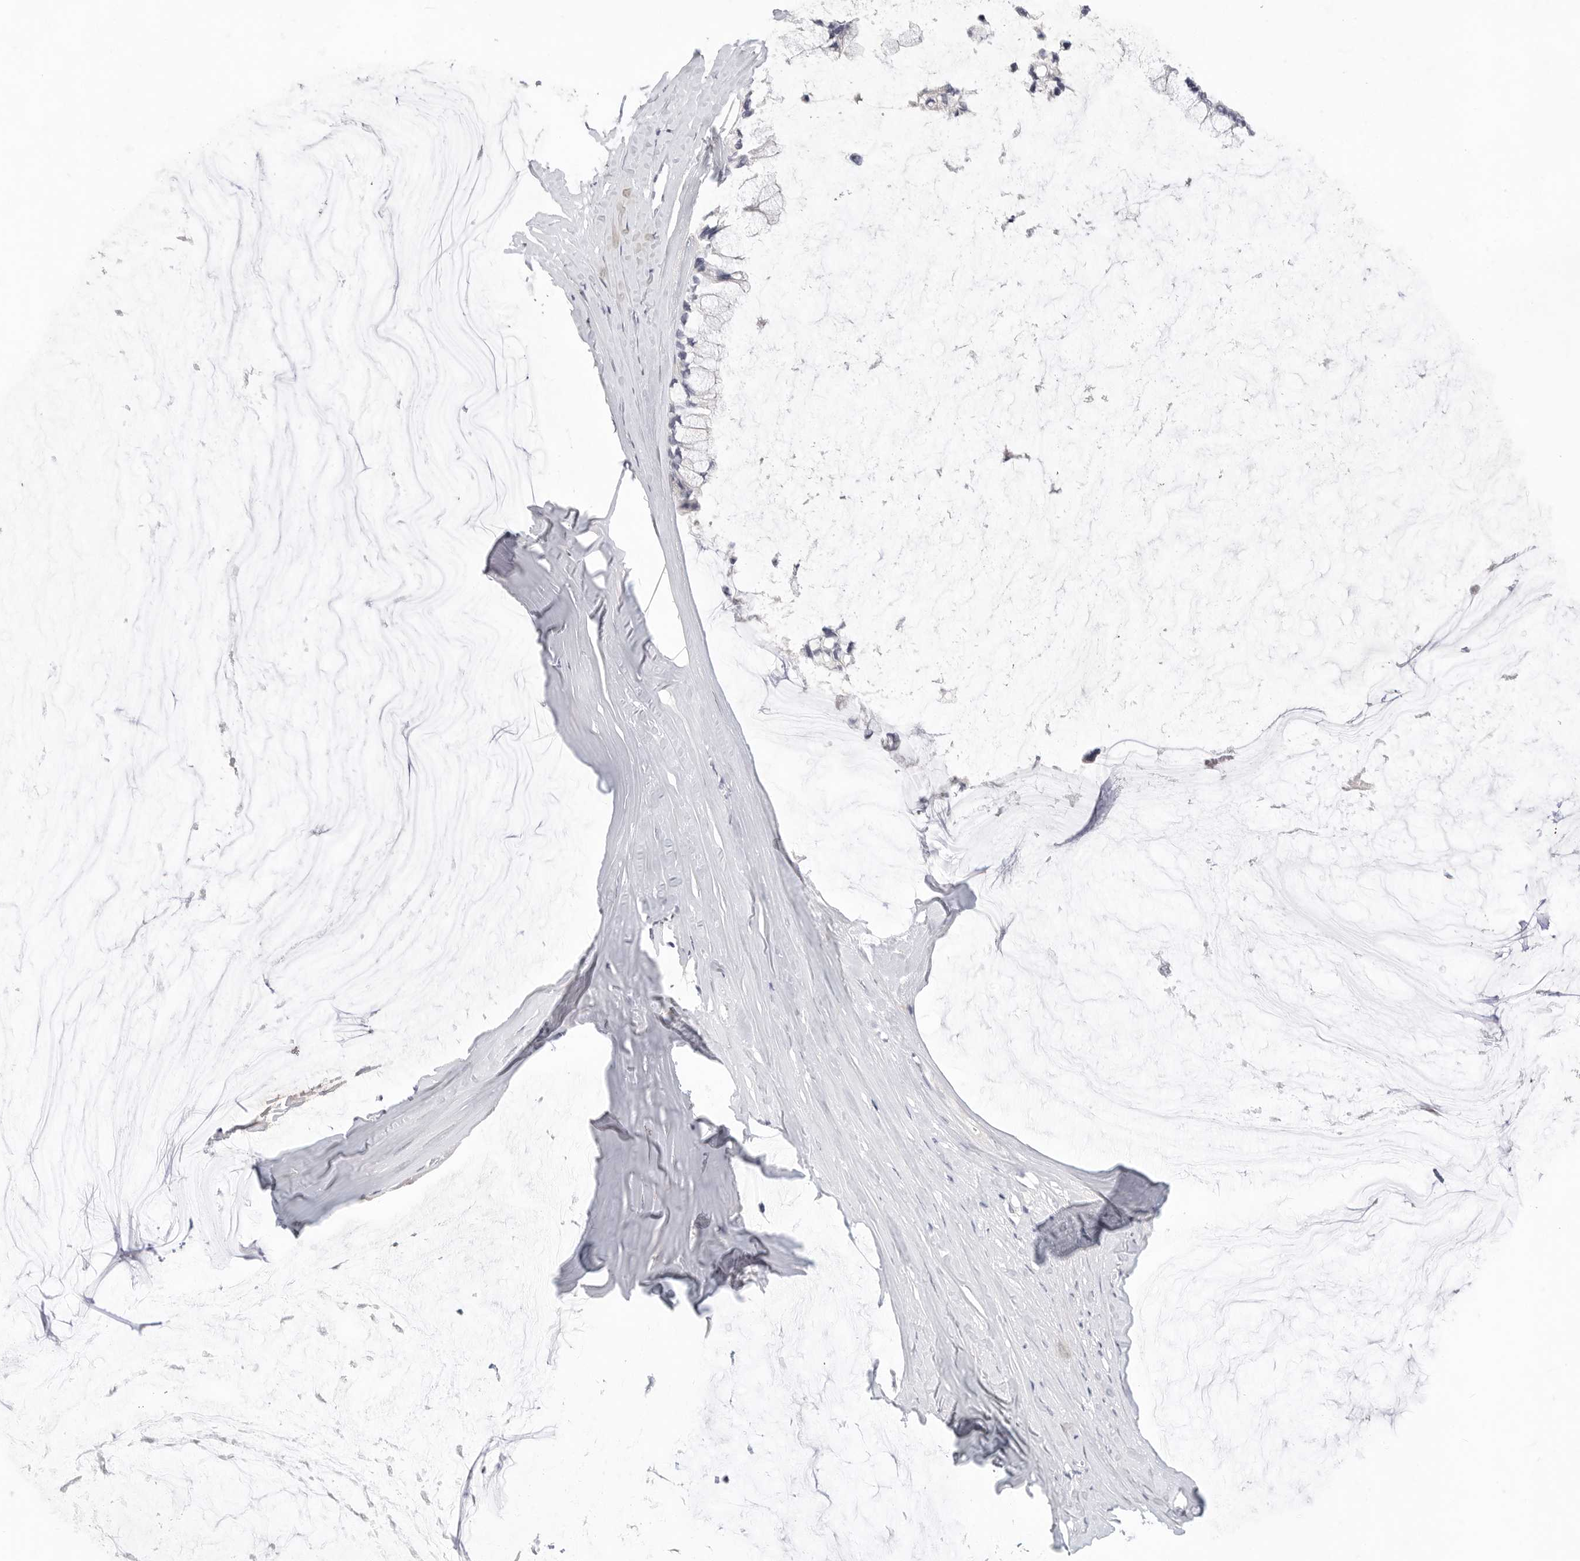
{"staining": {"intensity": "negative", "quantity": "none", "location": "none"}, "tissue": "ovarian cancer", "cell_type": "Tumor cells", "image_type": "cancer", "snomed": [{"axis": "morphology", "description": "Cystadenocarcinoma, mucinous, NOS"}, {"axis": "topography", "description": "Ovary"}], "caption": "Tumor cells are negative for brown protein staining in ovarian cancer (mucinous cystadenocarcinoma). (Brightfield microscopy of DAB IHC at high magnification).", "gene": "FBN2", "patient": {"sex": "female", "age": 39}}